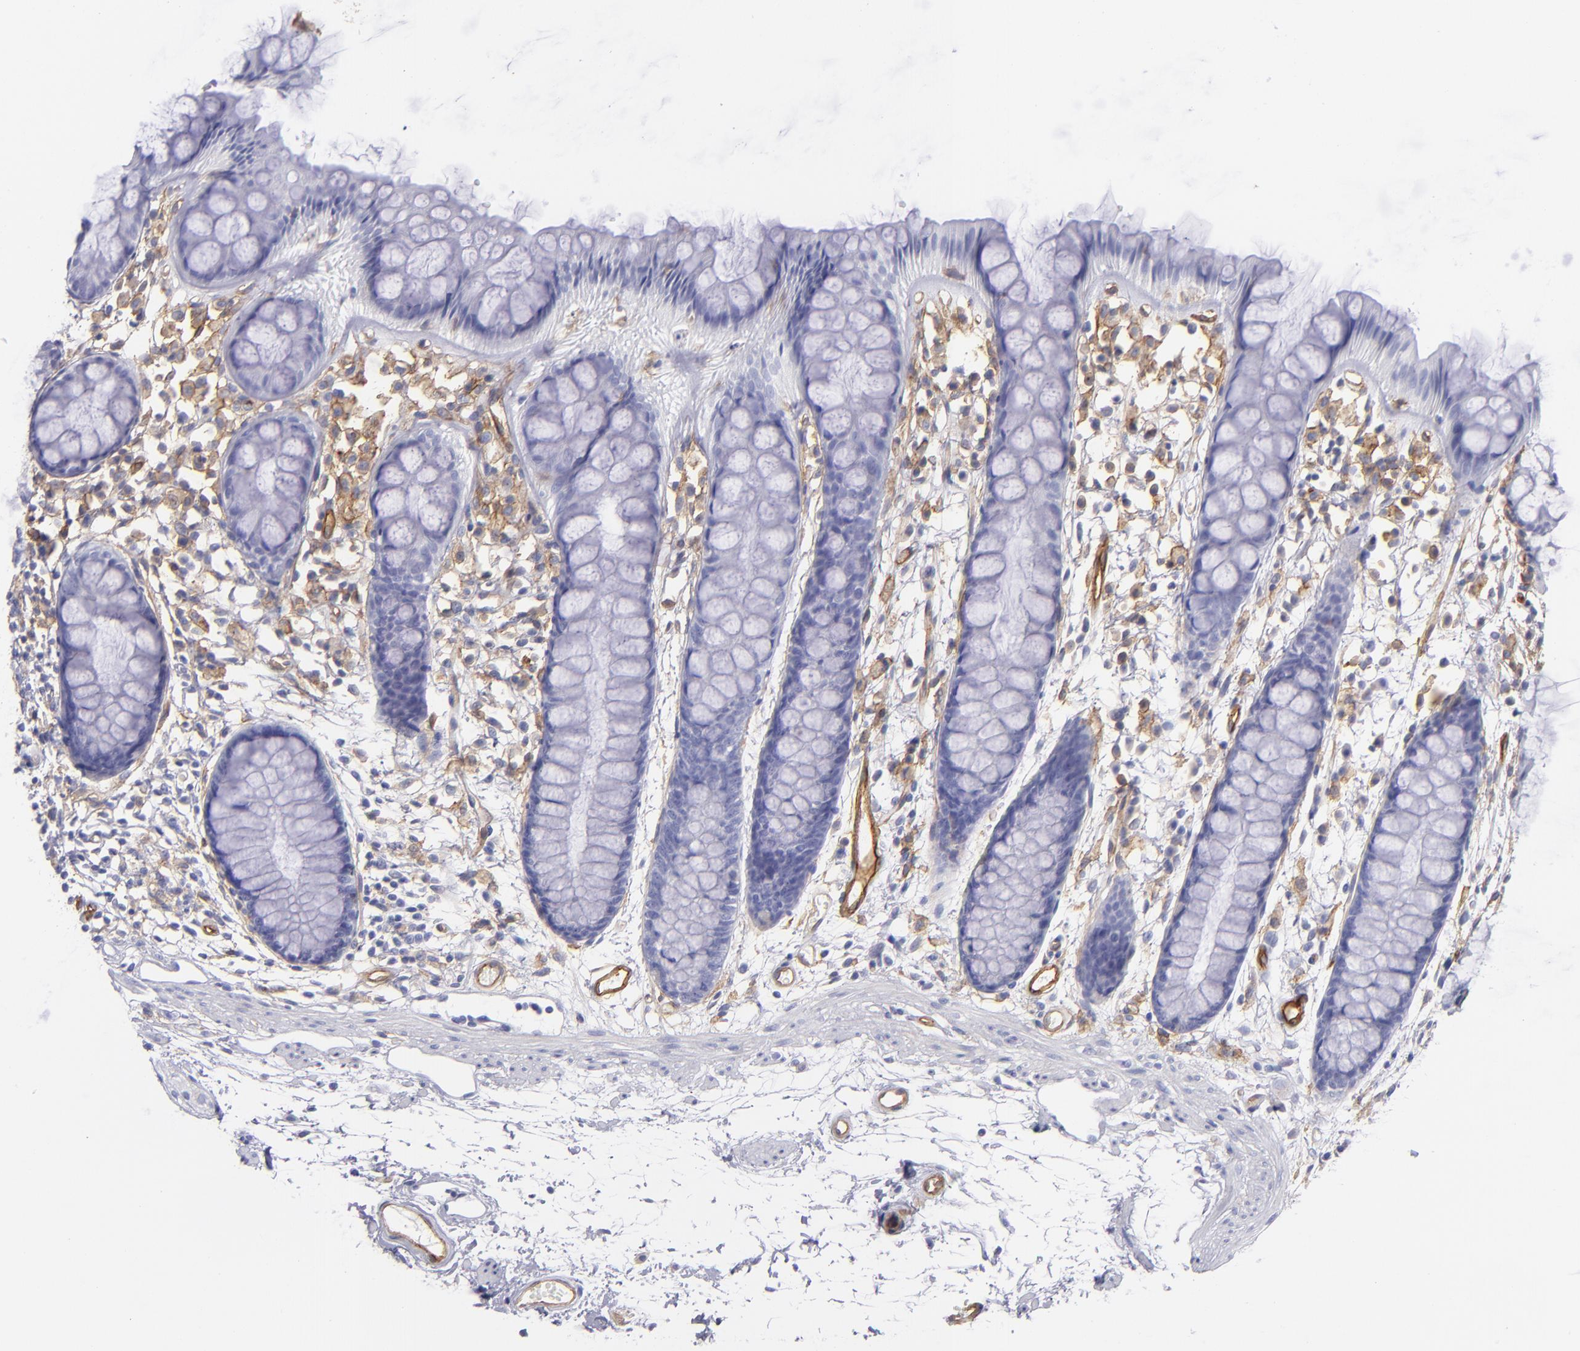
{"staining": {"intensity": "negative", "quantity": "none", "location": "none"}, "tissue": "rectum", "cell_type": "Glandular cells", "image_type": "normal", "snomed": [{"axis": "morphology", "description": "Normal tissue, NOS"}, {"axis": "topography", "description": "Rectum"}], "caption": "Rectum was stained to show a protein in brown. There is no significant expression in glandular cells. (Brightfield microscopy of DAB IHC at high magnification).", "gene": "ENTPD1", "patient": {"sex": "female", "age": 66}}